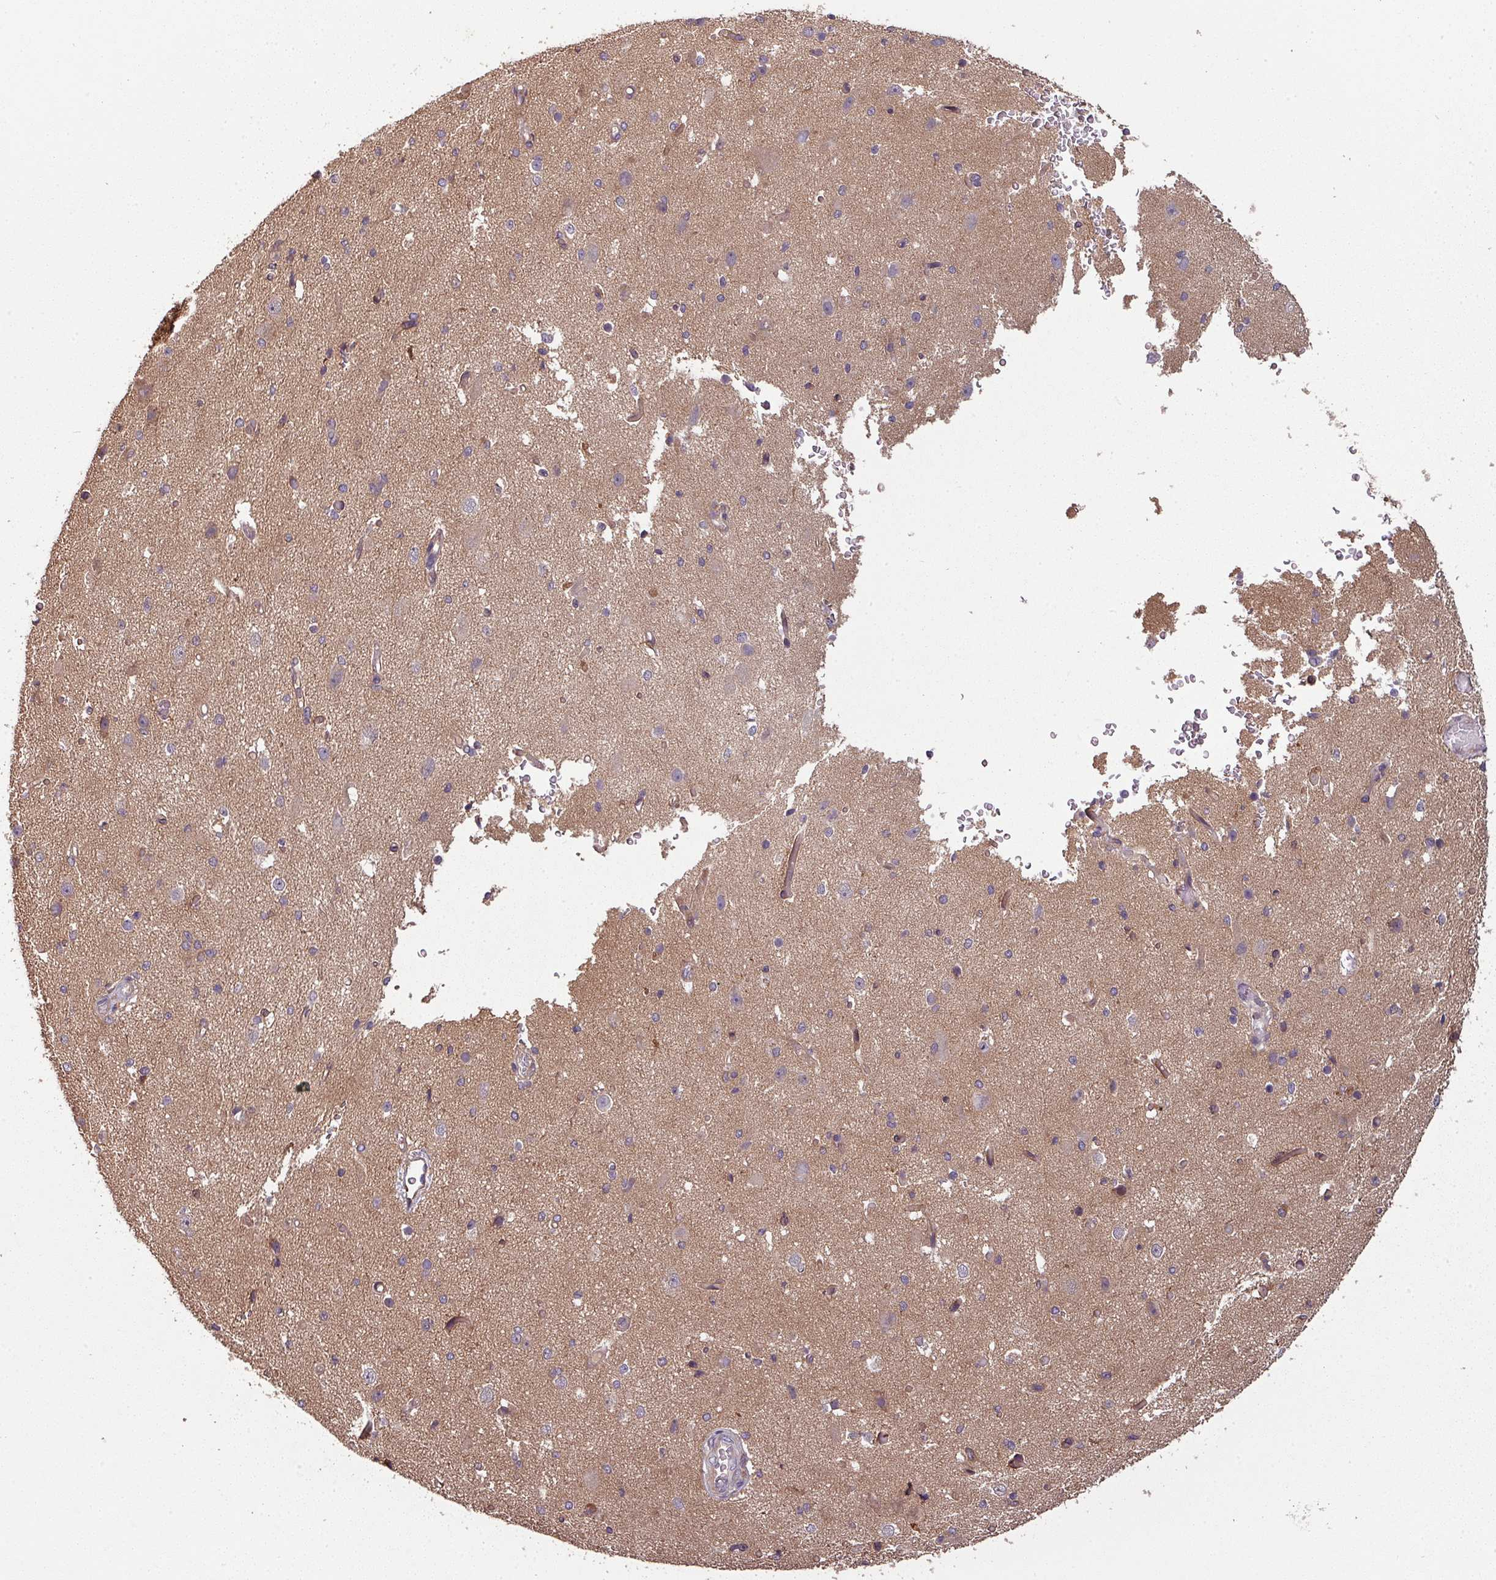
{"staining": {"intensity": "moderate", "quantity": ">75%", "location": "cytoplasmic/membranous"}, "tissue": "cerebral cortex", "cell_type": "Endothelial cells", "image_type": "normal", "snomed": [{"axis": "morphology", "description": "Normal tissue, NOS"}, {"axis": "morphology", "description": "Inflammation, NOS"}, {"axis": "topography", "description": "Cerebral cortex"}], "caption": "High-magnification brightfield microscopy of normal cerebral cortex stained with DAB (3,3'-diaminobenzidine) (brown) and counterstained with hematoxylin (blue). endothelial cells exhibit moderate cytoplasmic/membranous expression is seen in approximately>75% of cells. The protein of interest is shown in brown color, while the nuclei are stained blue.", "gene": "GSKIP", "patient": {"sex": "male", "age": 6}}